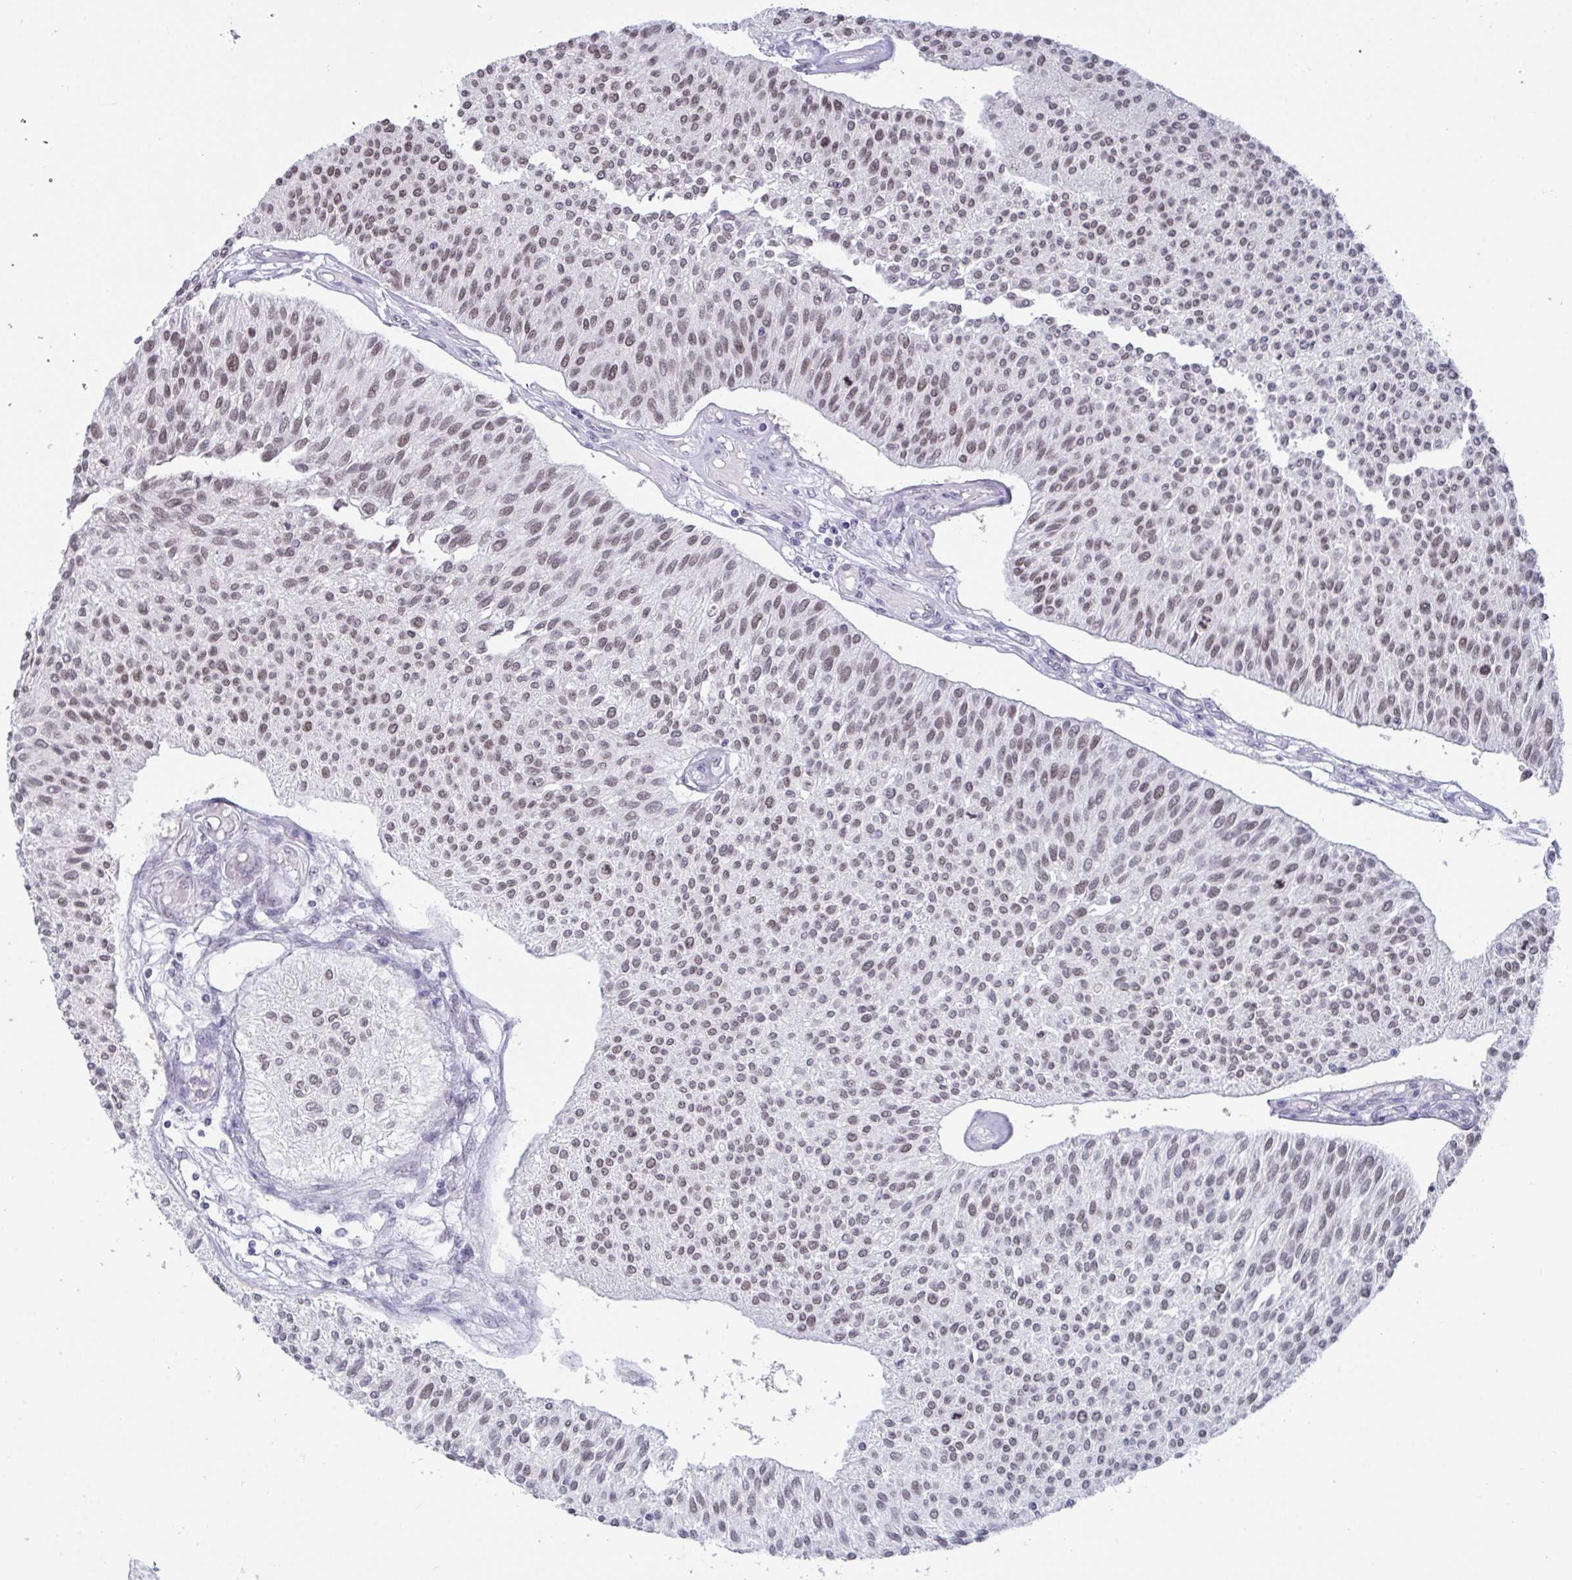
{"staining": {"intensity": "weak", "quantity": ">75%", "location": "nuclear"}, "tissue": "urothelial cancer", "cell_type": "Tumor cells", "image_type": "cancer", "snomed": [{"axis": "morphology", "description": "Urothelial carcinoma, NOS"}, {"axis": "topography", "description": "Urinary bladder"}], "caption": "Urothelial cancer tissue reveals weak nuclear expression in about >75% of tumor cells", "gene": "SUPT16H", "patient": {"sex": "male", "age": 55}}